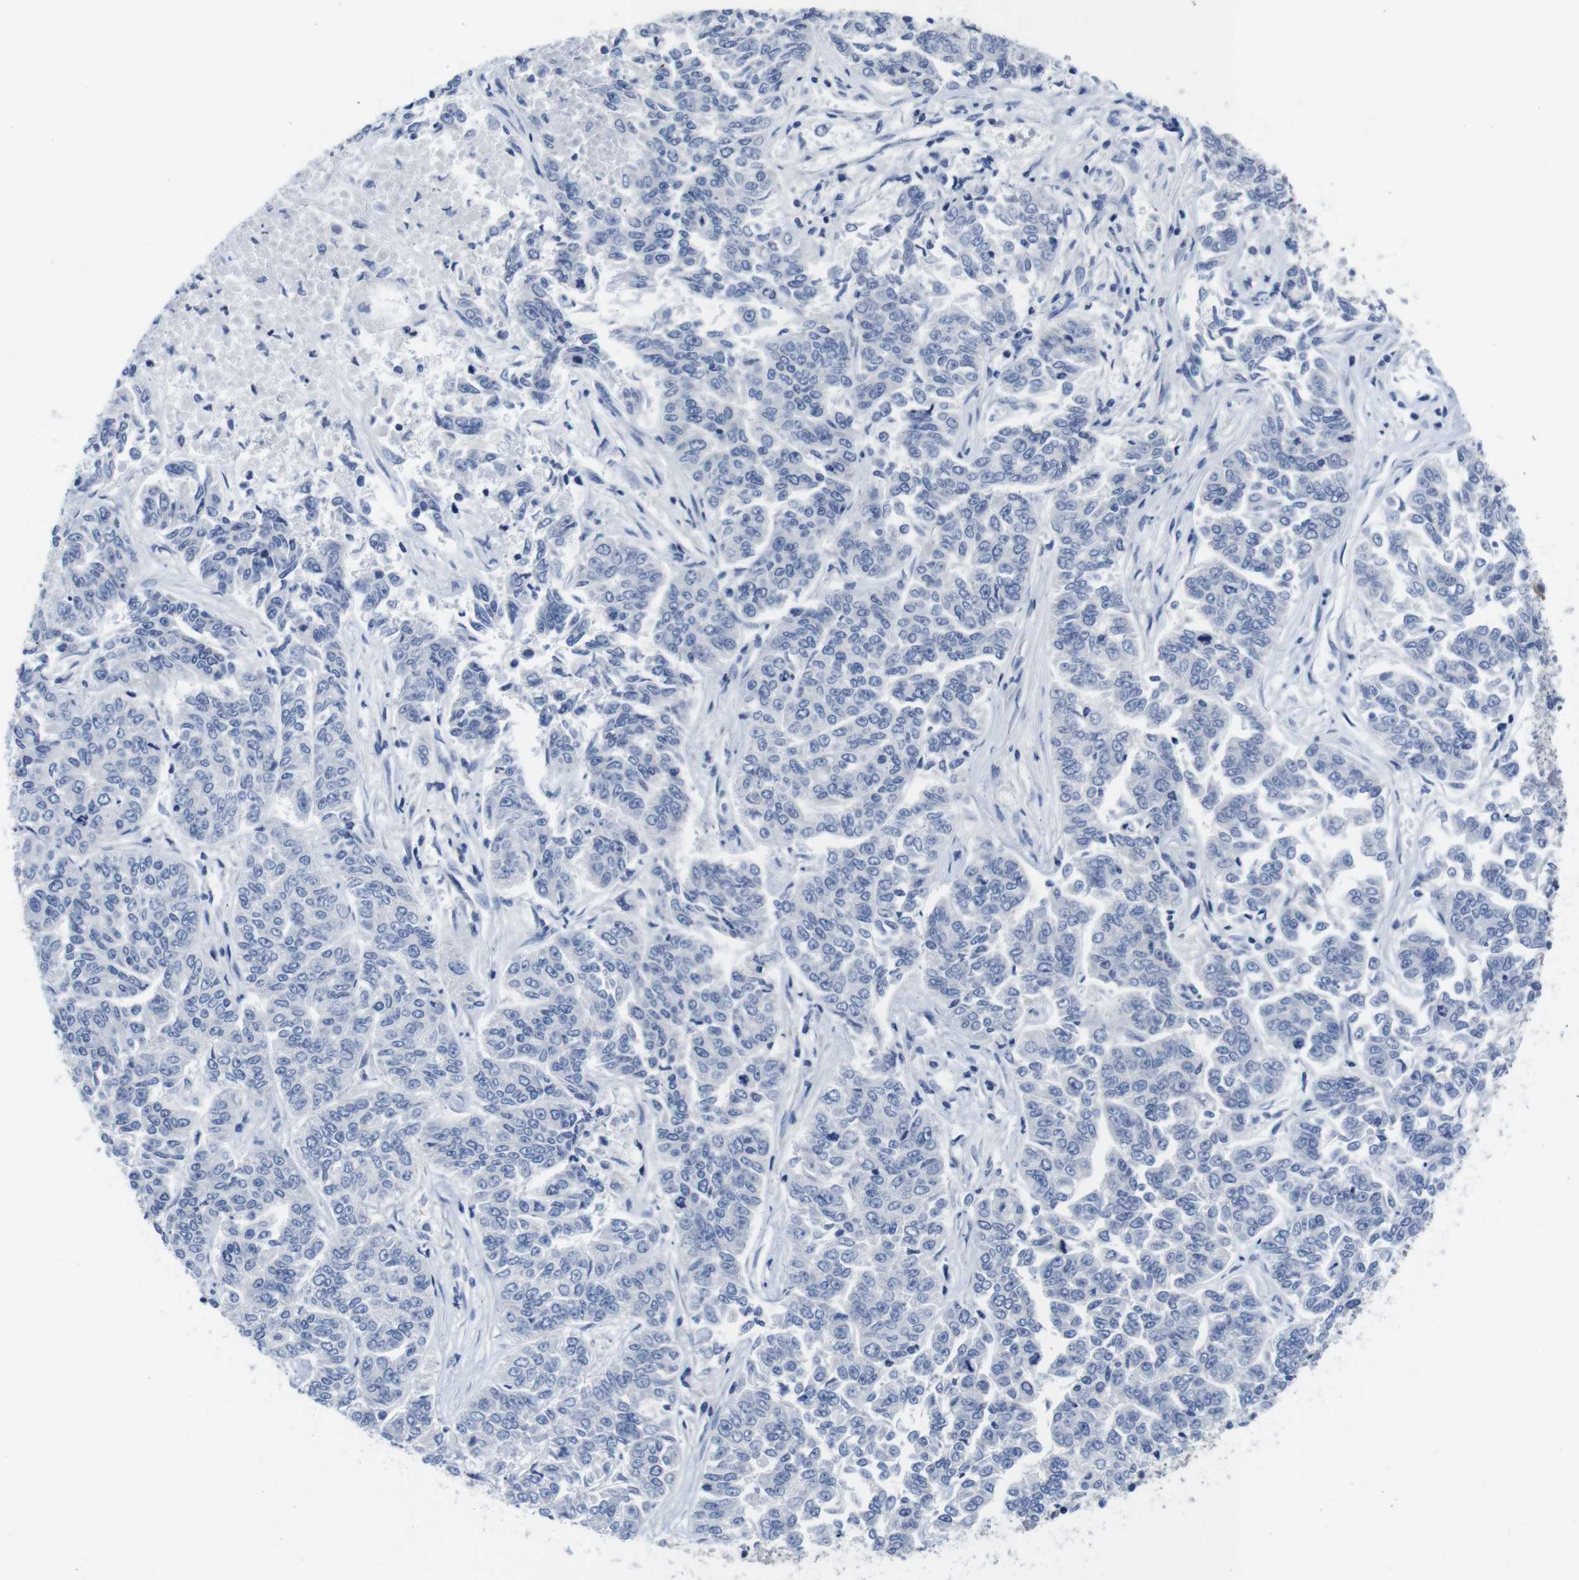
{"staining": {"intensity": "negative", "quantity": "none", "location": "none"}, "tissue": "lung cancer", "cell_type": "Tumor cells", "image_type": "cancer", "snomed": [{"axis": "morphology", "description": "Adenocarcinoma, NOS"}, {"axis": "topography", "description": "Lung"}], "caption": "Immunohistochemical staining of human lung adenocarcinoma reveals no significant staining in tumor cells.", "gene": "SCRIB", "patient": {"sex": "male", "age": 84}}